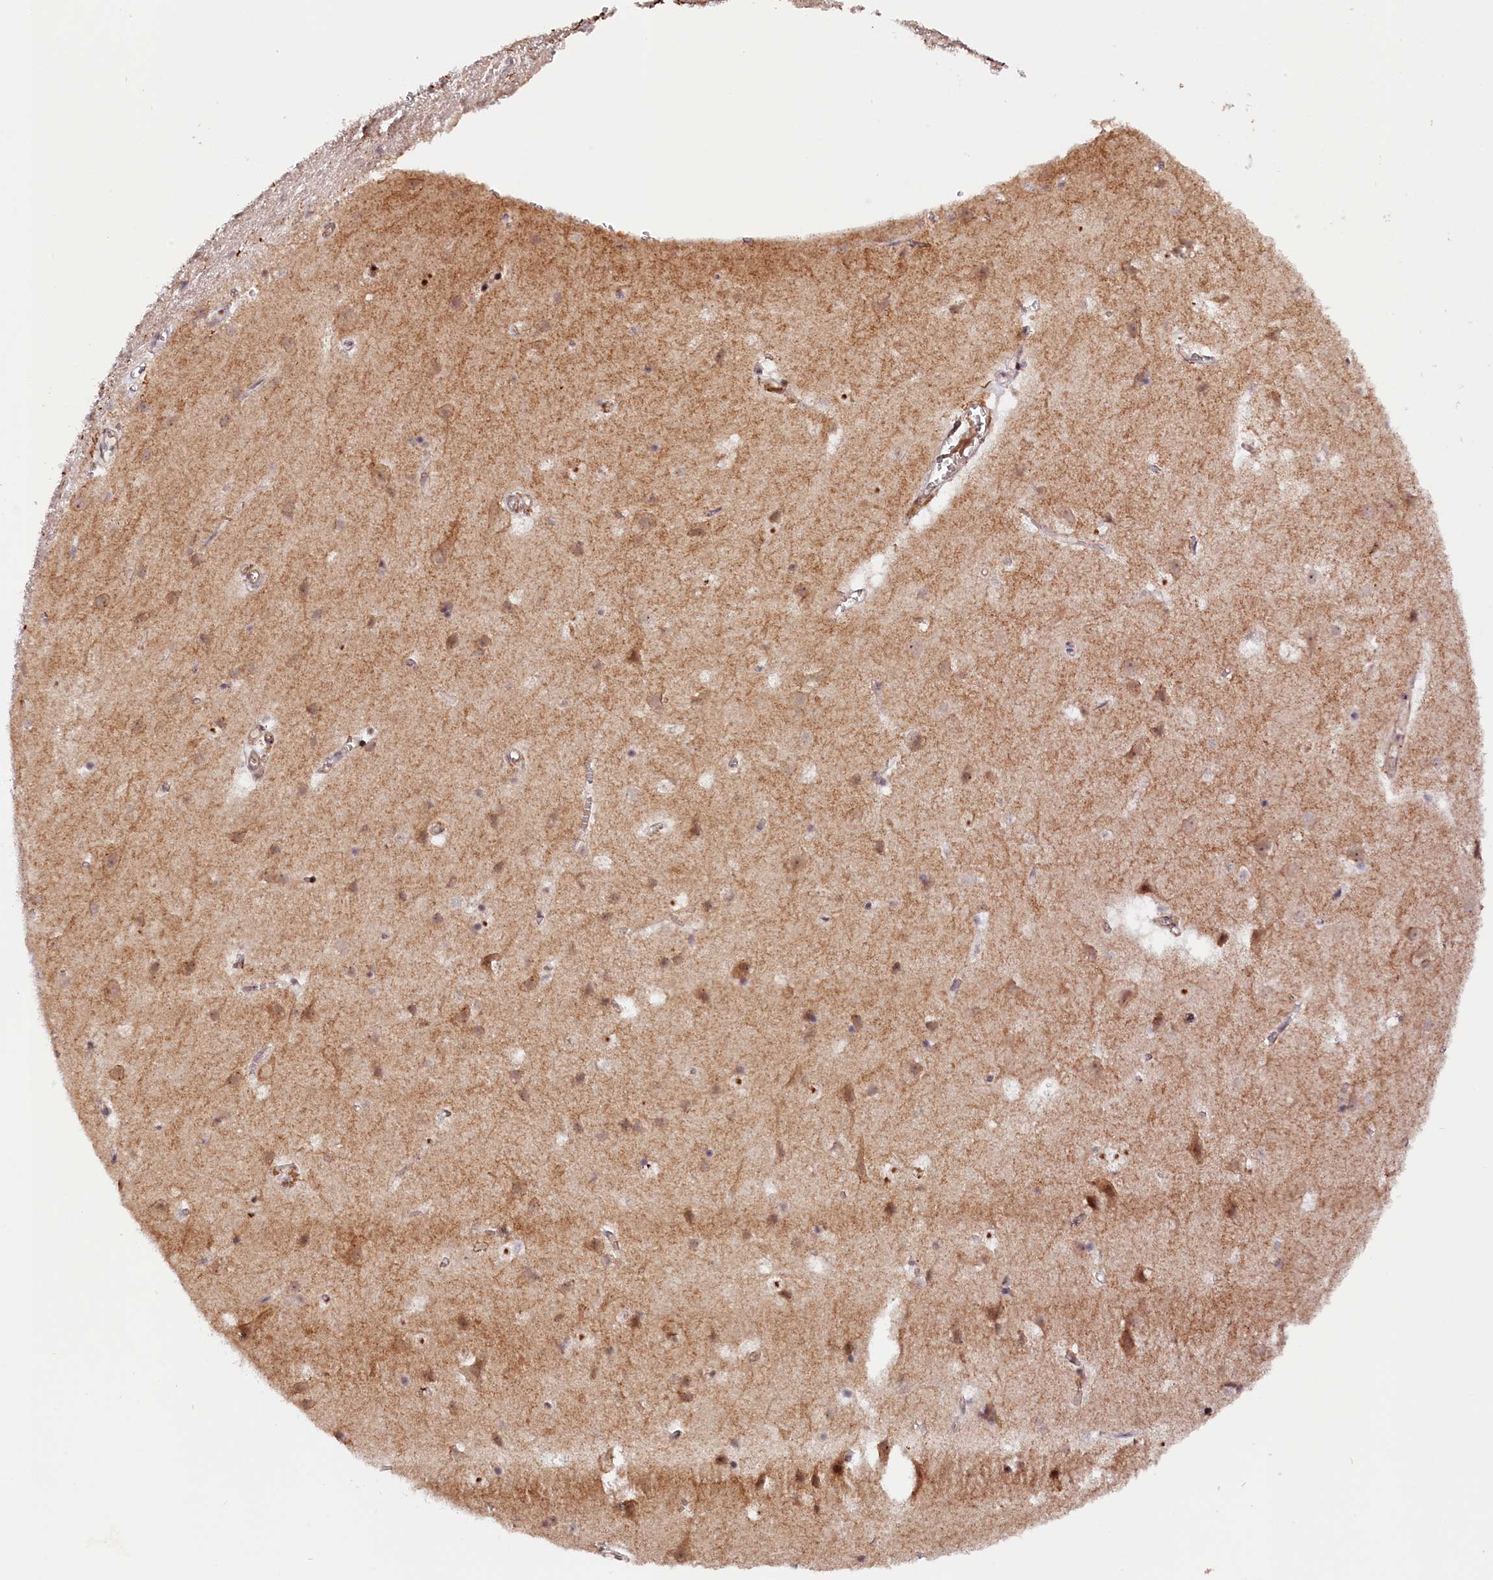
{"staining": {"intensity": "negative", "quantity": "none", "location": "none"}, "tissue": "cerebral cortex", "cell_type": "Endothelial cells", "image_type": "normal", "snomed": [{"axis": "morphology", "description": "Normal tissue, NOS"}, {"axis": "topography", "description": "Cerebral cortex"}], "caption": "This image is of benign cerebral cortex stained with immunohistochemistry to label a protein in brown with the nuclei are counter-stained blue. There is no expression in endothelial cells.", "gene": "ANKRD24", "patient": {"sex": "male", "age": 54}}